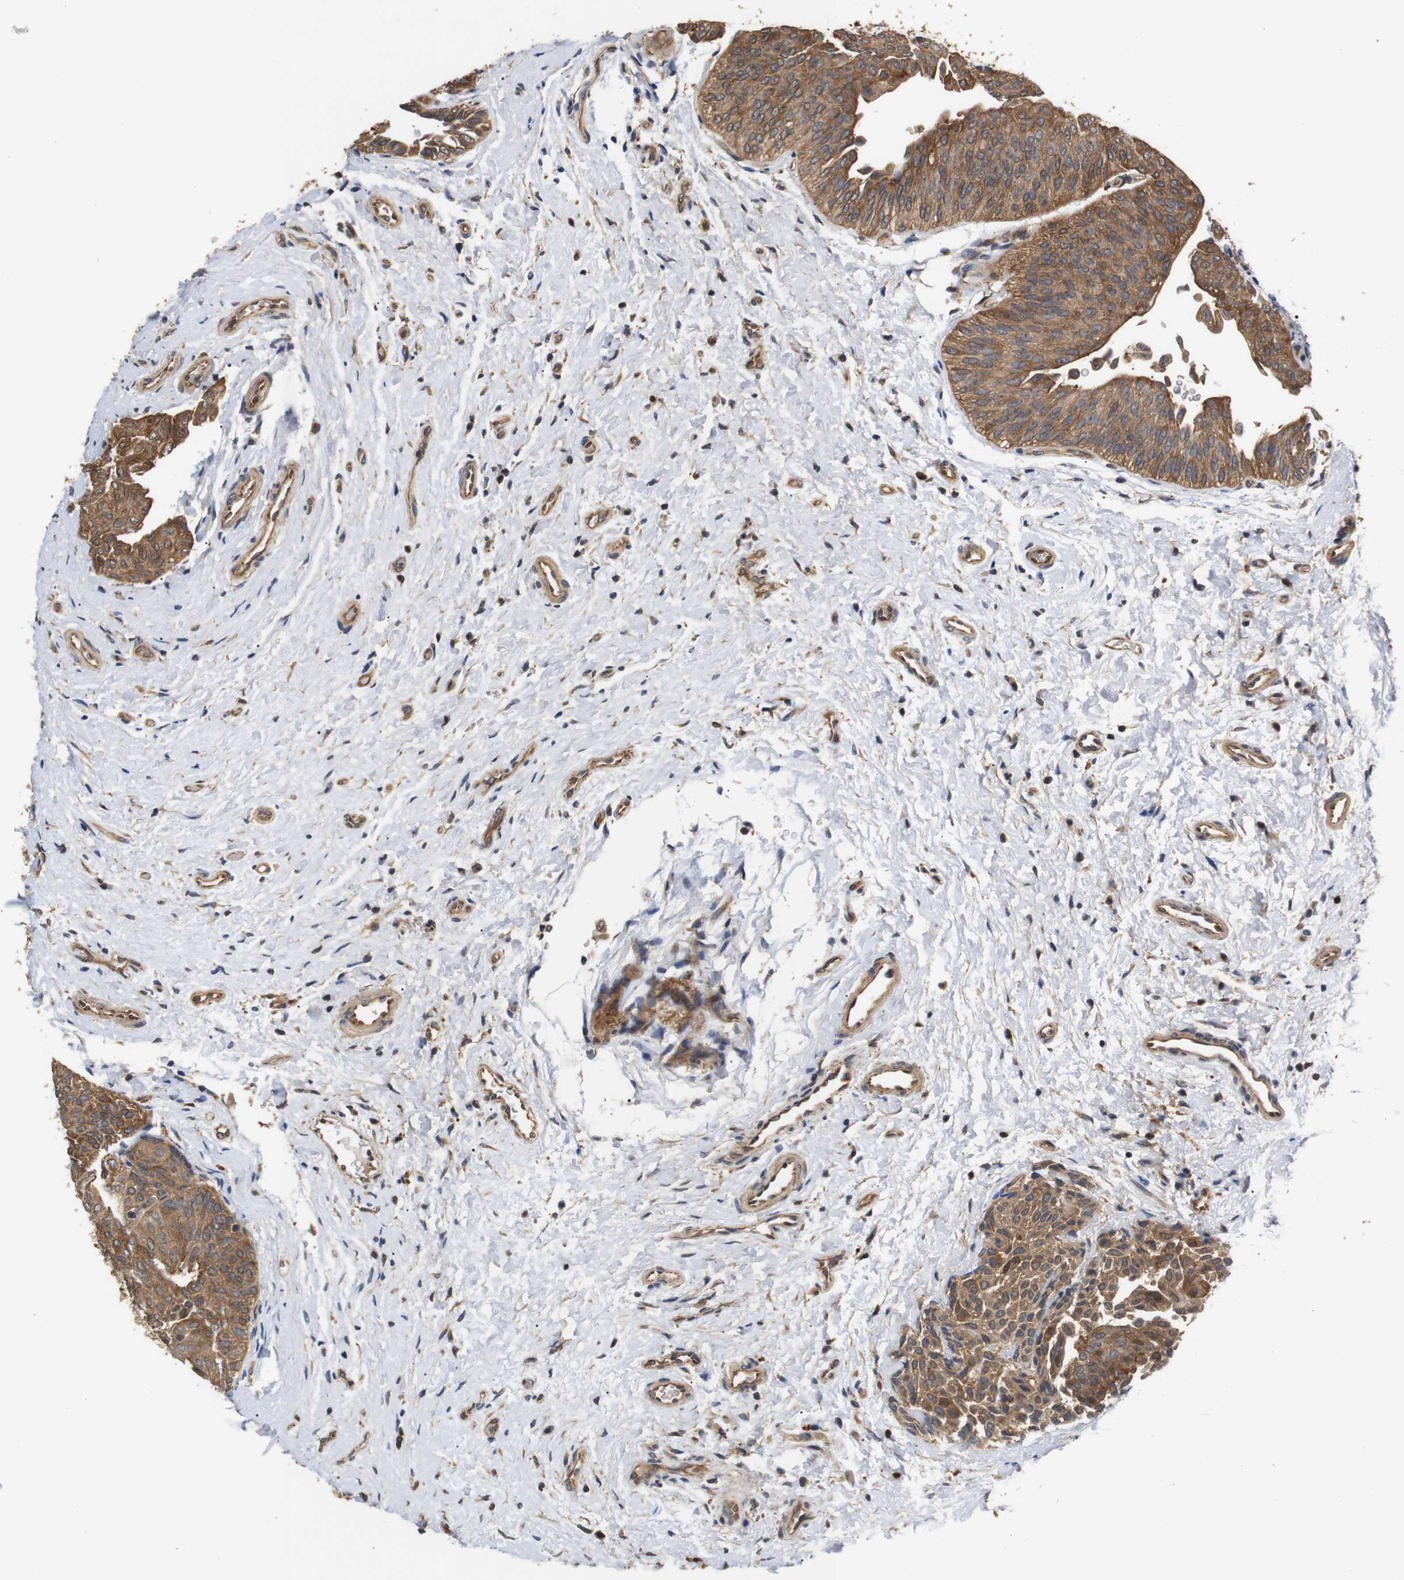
{"staining": {"intensity": "strong", "quantity": ">75%", "location": "cytoplasmic/membranous"}, "tissue": "urothelial cancer", "cell_type": "Tumor cells", "image_type": "cancer", "snomed": [{"axis": "morphology", "description": "Urothelial carcinoma, Low grade"}, {"axis": "topography", "description": "Urinary bladder"}], "caption": "Approximately >75% of tumor cells in urothelial cancer reveal strong cytoplasmic/membranous protein expression as visualized by brown immunohistochemical staining.", "gene": "DDR1", "patient": {"sex": "female", "age": 60}}